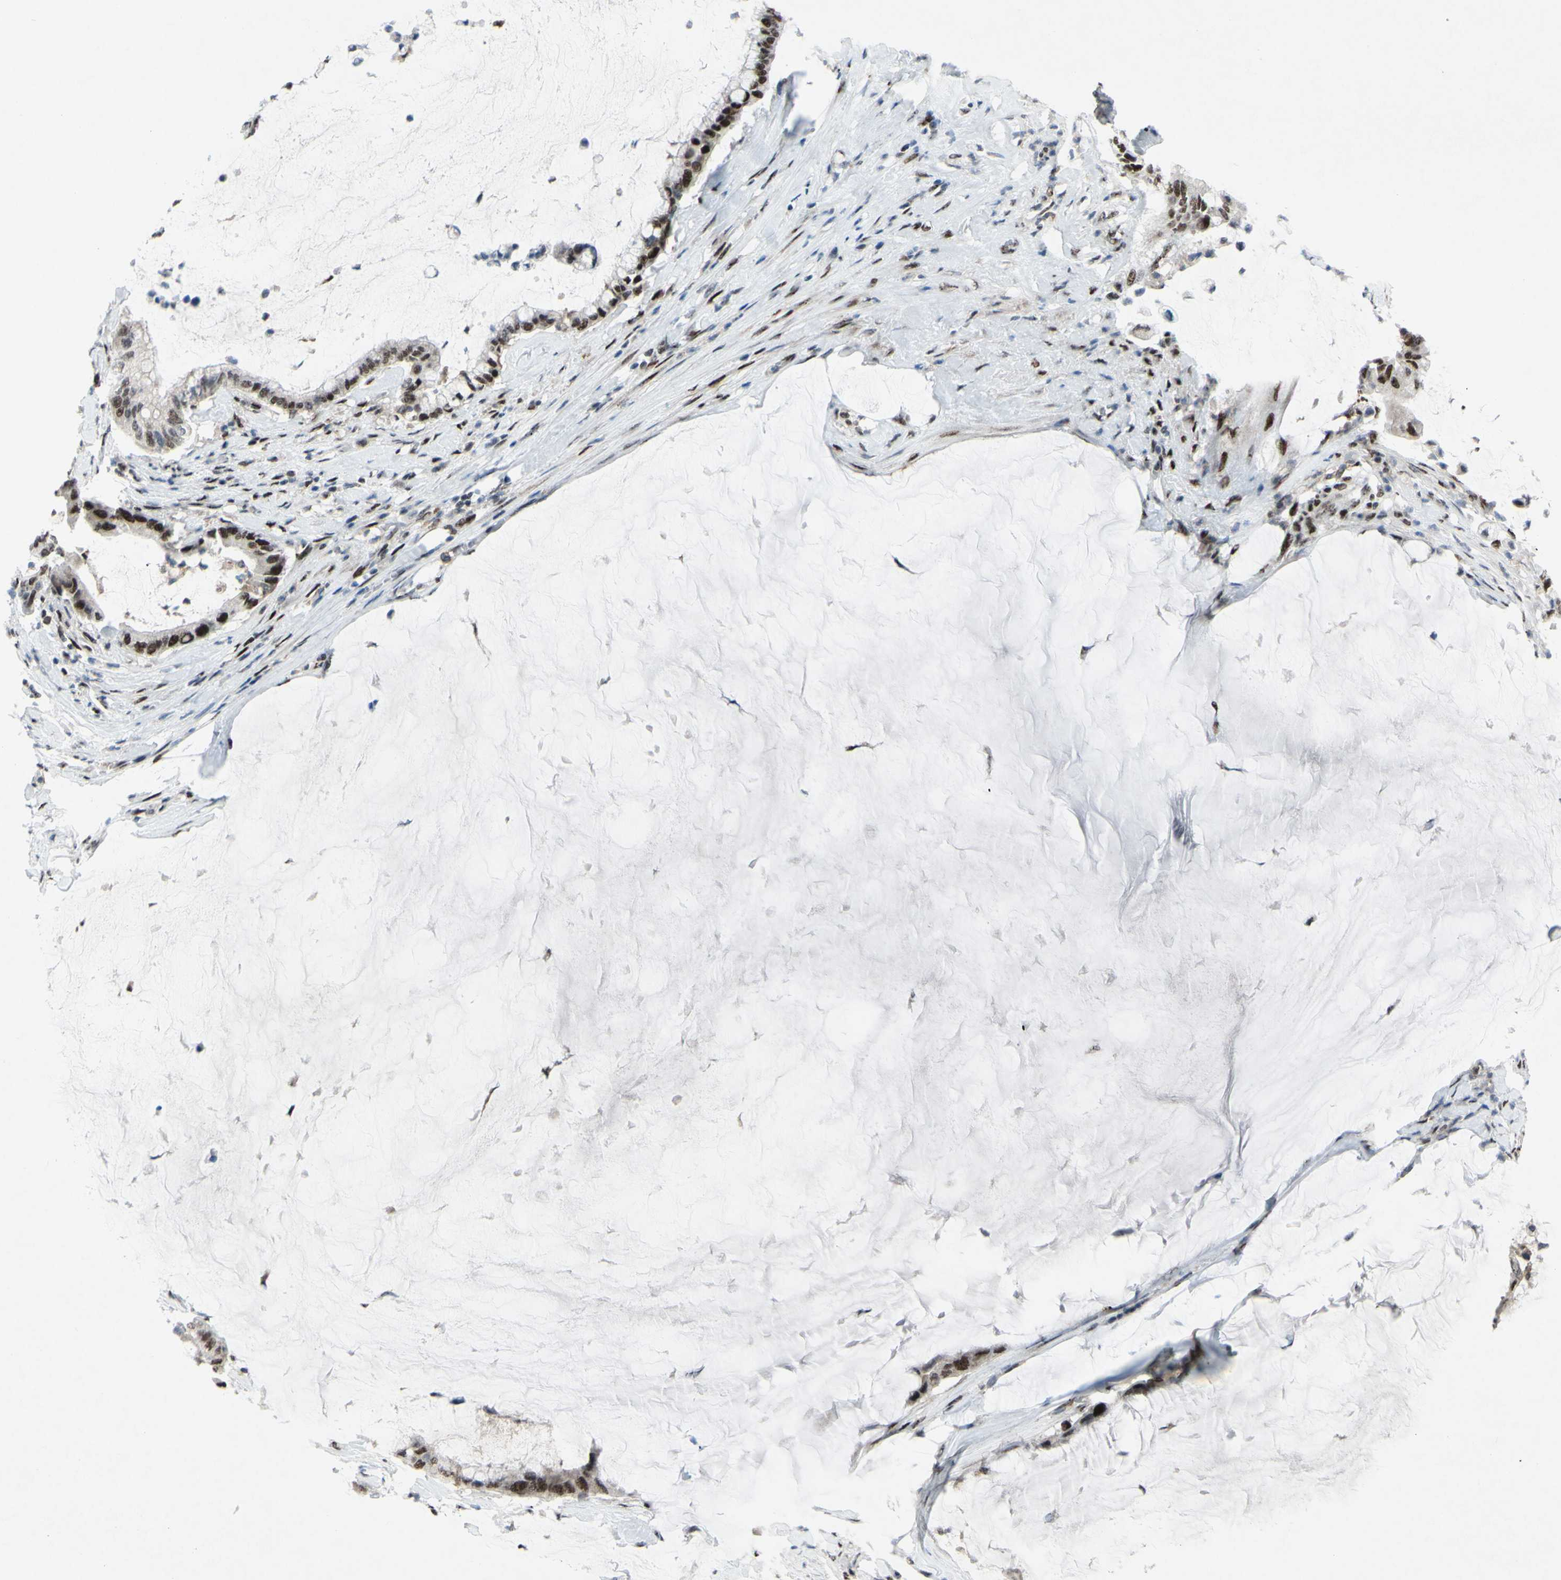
{"staining": {"intensity": "strong", "quantity": ">75%", "location": "nuclear"}, "tissue": "pancreatic cancer", "cell_type": "Tumor cells", "image_type": "cancer", "snomed": [{"axis": "morphology", "description": "Adenocarcinoma, NOS"}, {"axis": "topography", "description": "Pancreas"}], "caption": "Immunohistochemical staining of pancreatic cancer displays strong nuclear protein positivity in about >75% of tumor cells.", "gene": "POLR1A", "patient": {"sex": "male", "age": 41}}